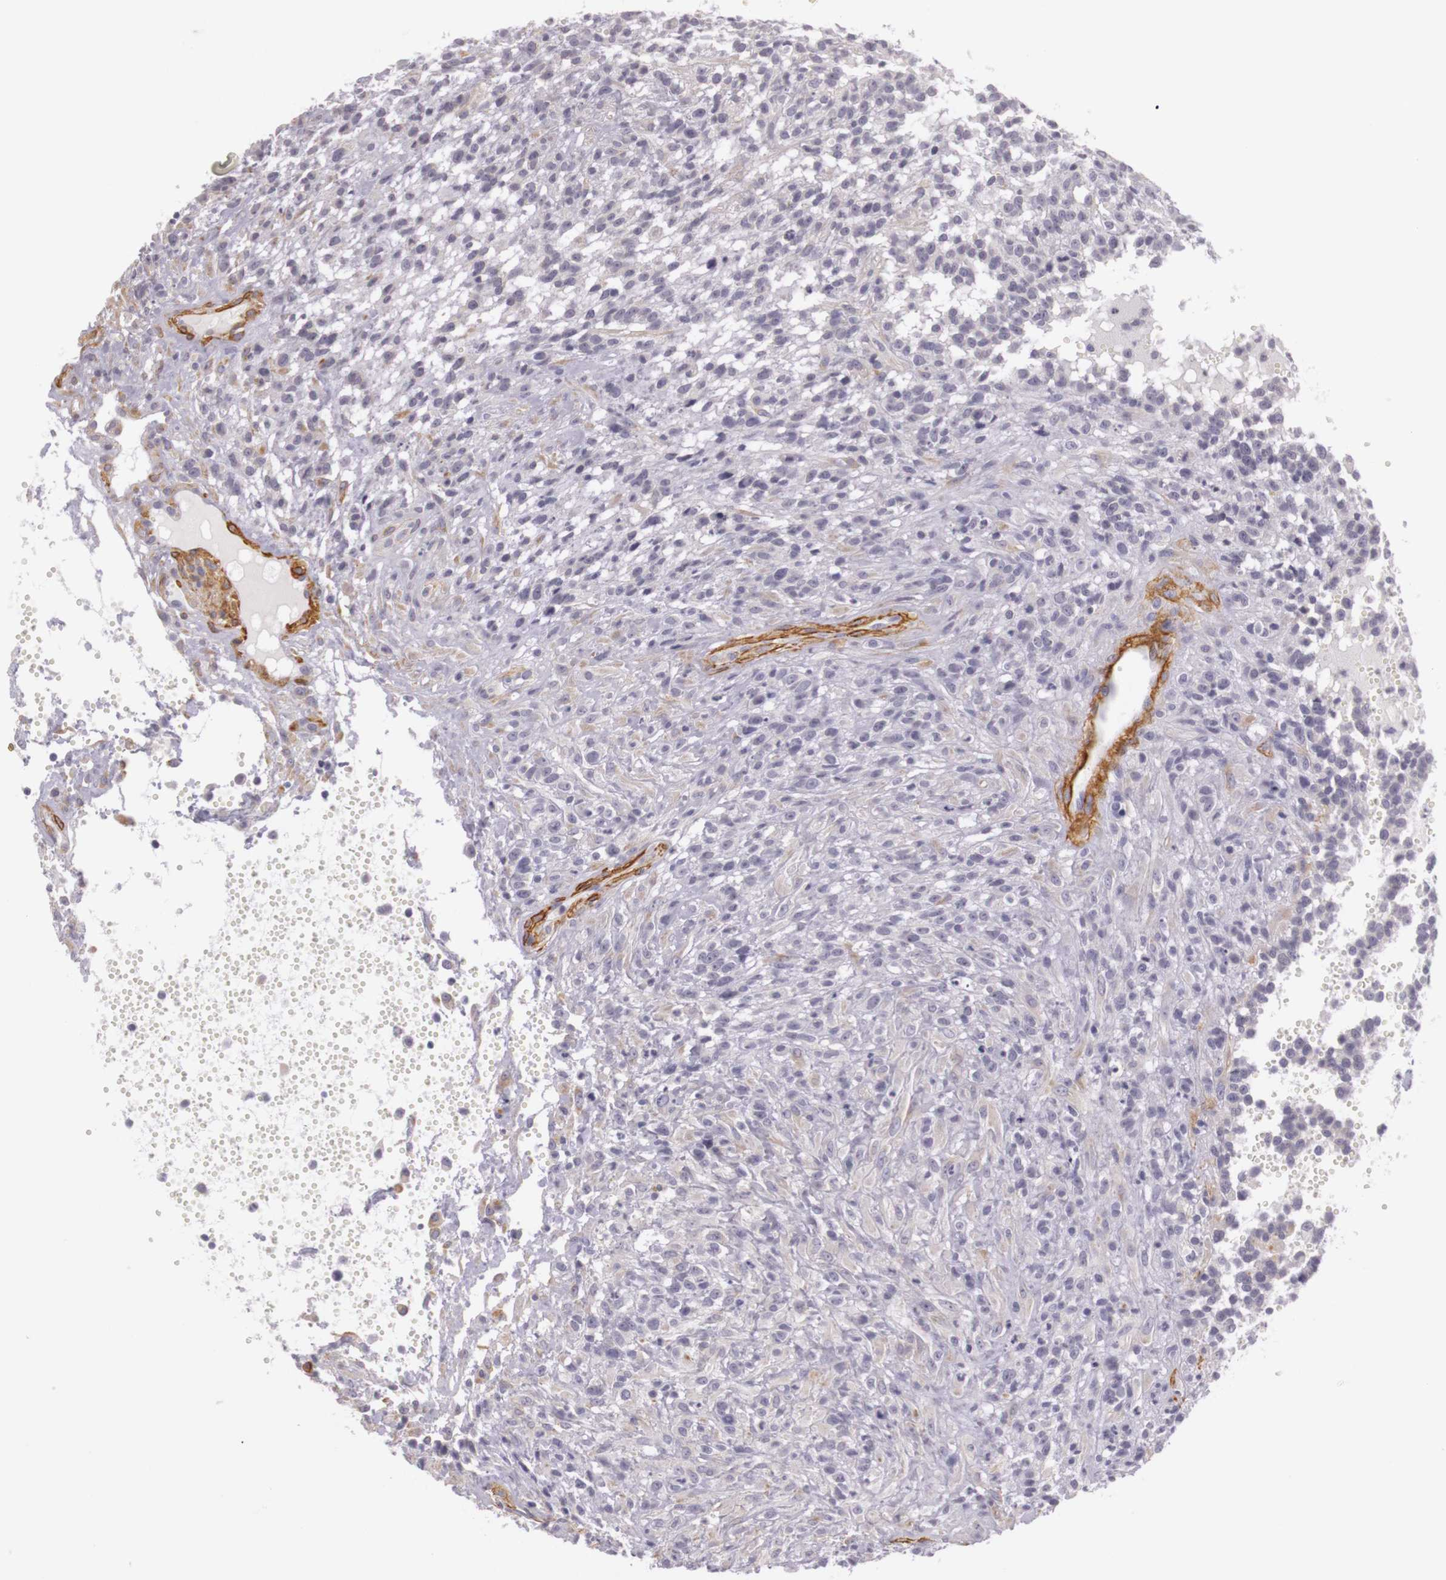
{"staining": {"intensity": "weak", "quantity": "25%-75%", "location": "cytoplasmic/membranous"}, "tissue": "glioma", "cell_type": "Tumor cells", "image_type": "cancer", "snomed": [{"axis": "morphology", "description": "Glioma, malignant, High grade"}, {"axis": "topography", "description": "Brain"}], "caption": "Protein staining of malignant high-grade glioma tissue exhibits weak cytoplasmic/membranous positivity in about 25%-75% of tumor cells.", "gene": "CNTN2", "patient": {"sex": "male", "age": 66}}